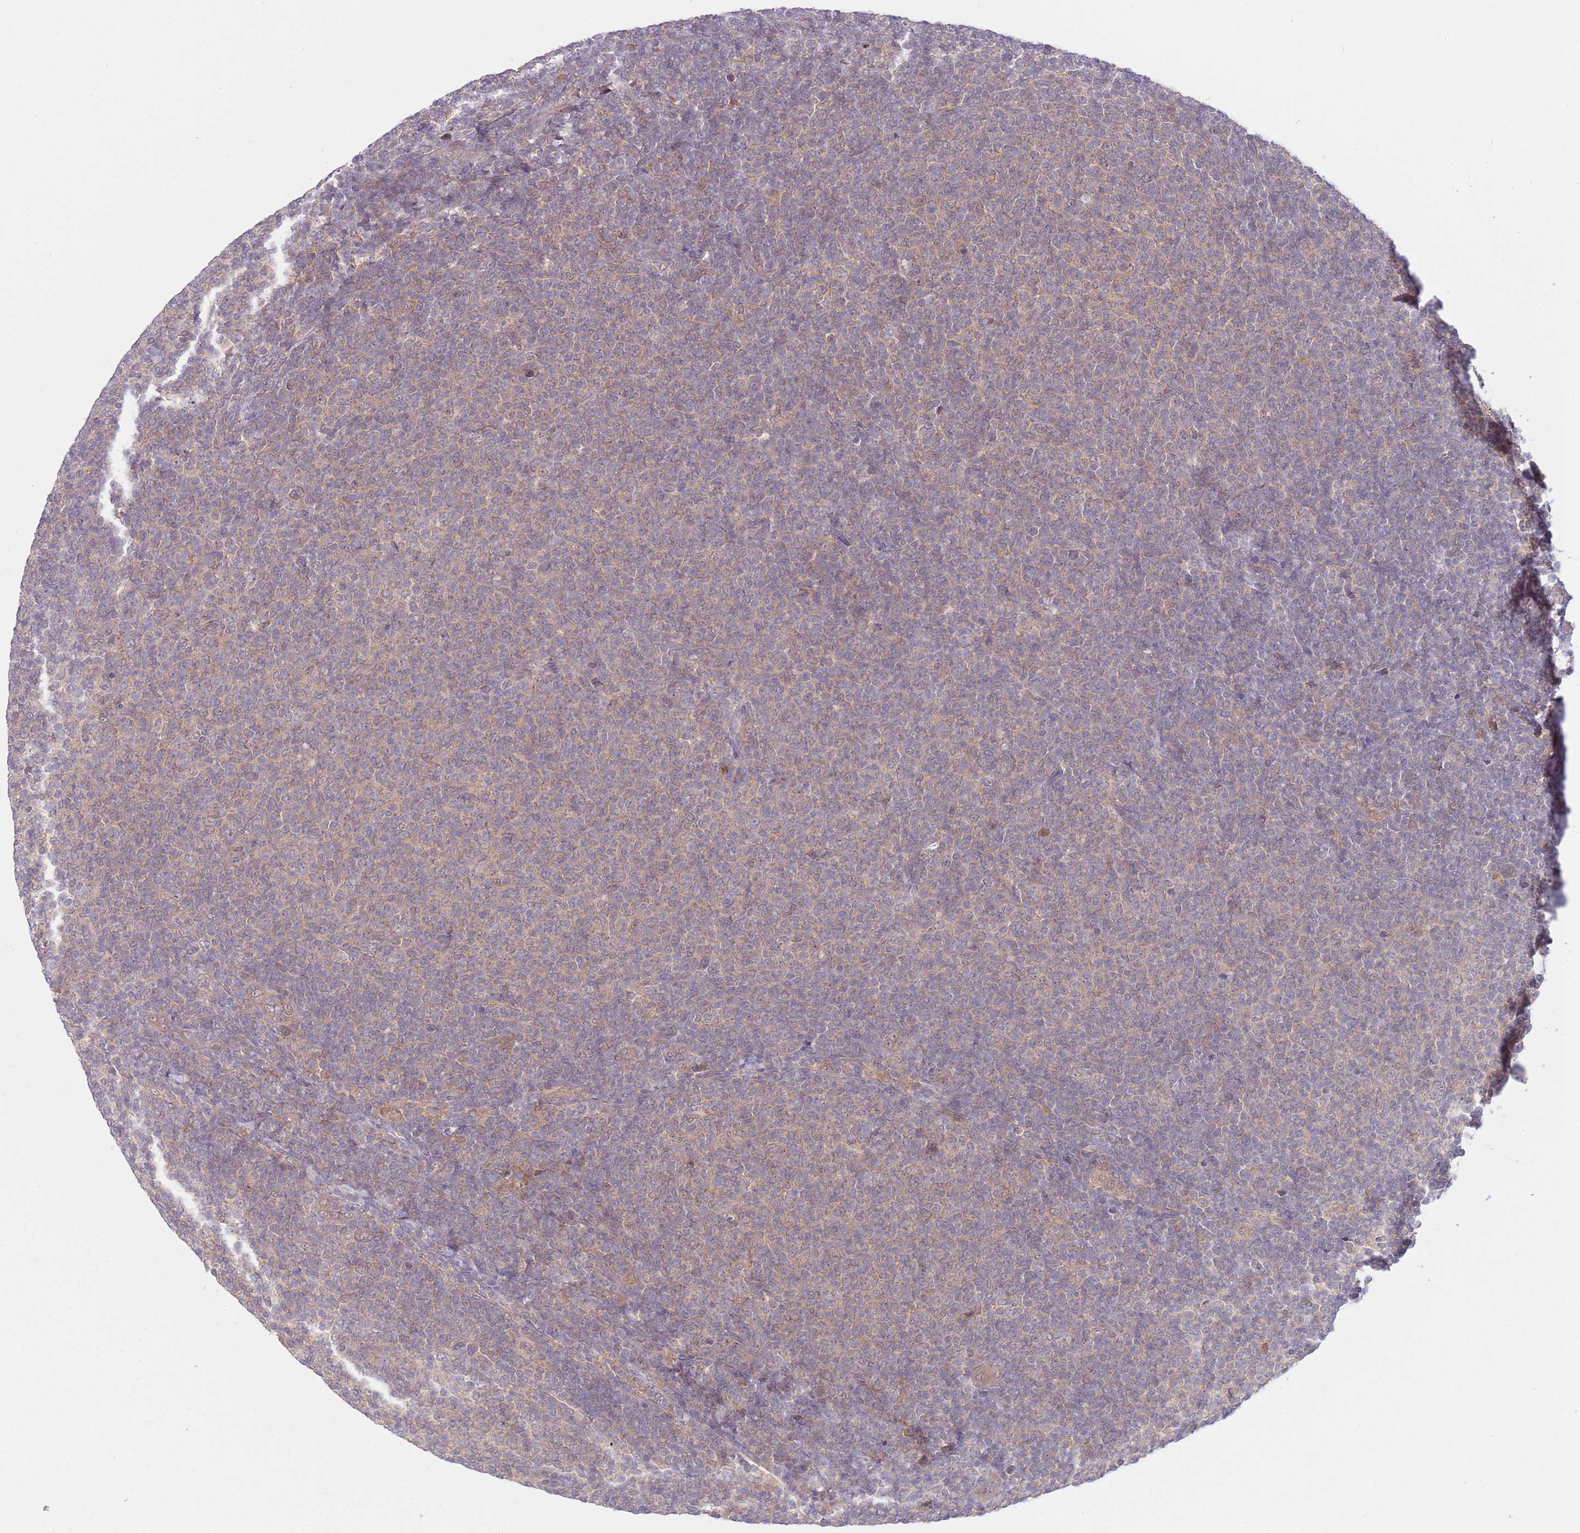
{"staining": {"intensity": "weak", "quantity": ">75%", "location": "cytoplasmic/membranous"}, "tissue": "lymphoma", "cell_type": "Tumor cells", "image_type": "cancer", "snomed": [{"axis": "morphology", "description": "Malignant lymphoma, non-Hodgkin's type, Low grade"}, {"axis": "topography", "description": "Lymph node"}], "caption": "A brown stain labels weak cytoplasmic/membranous expression of a protein in lymphoma tumor cells.", "gene": "COPE", "patient": {"sex": "male", "age": 66}}